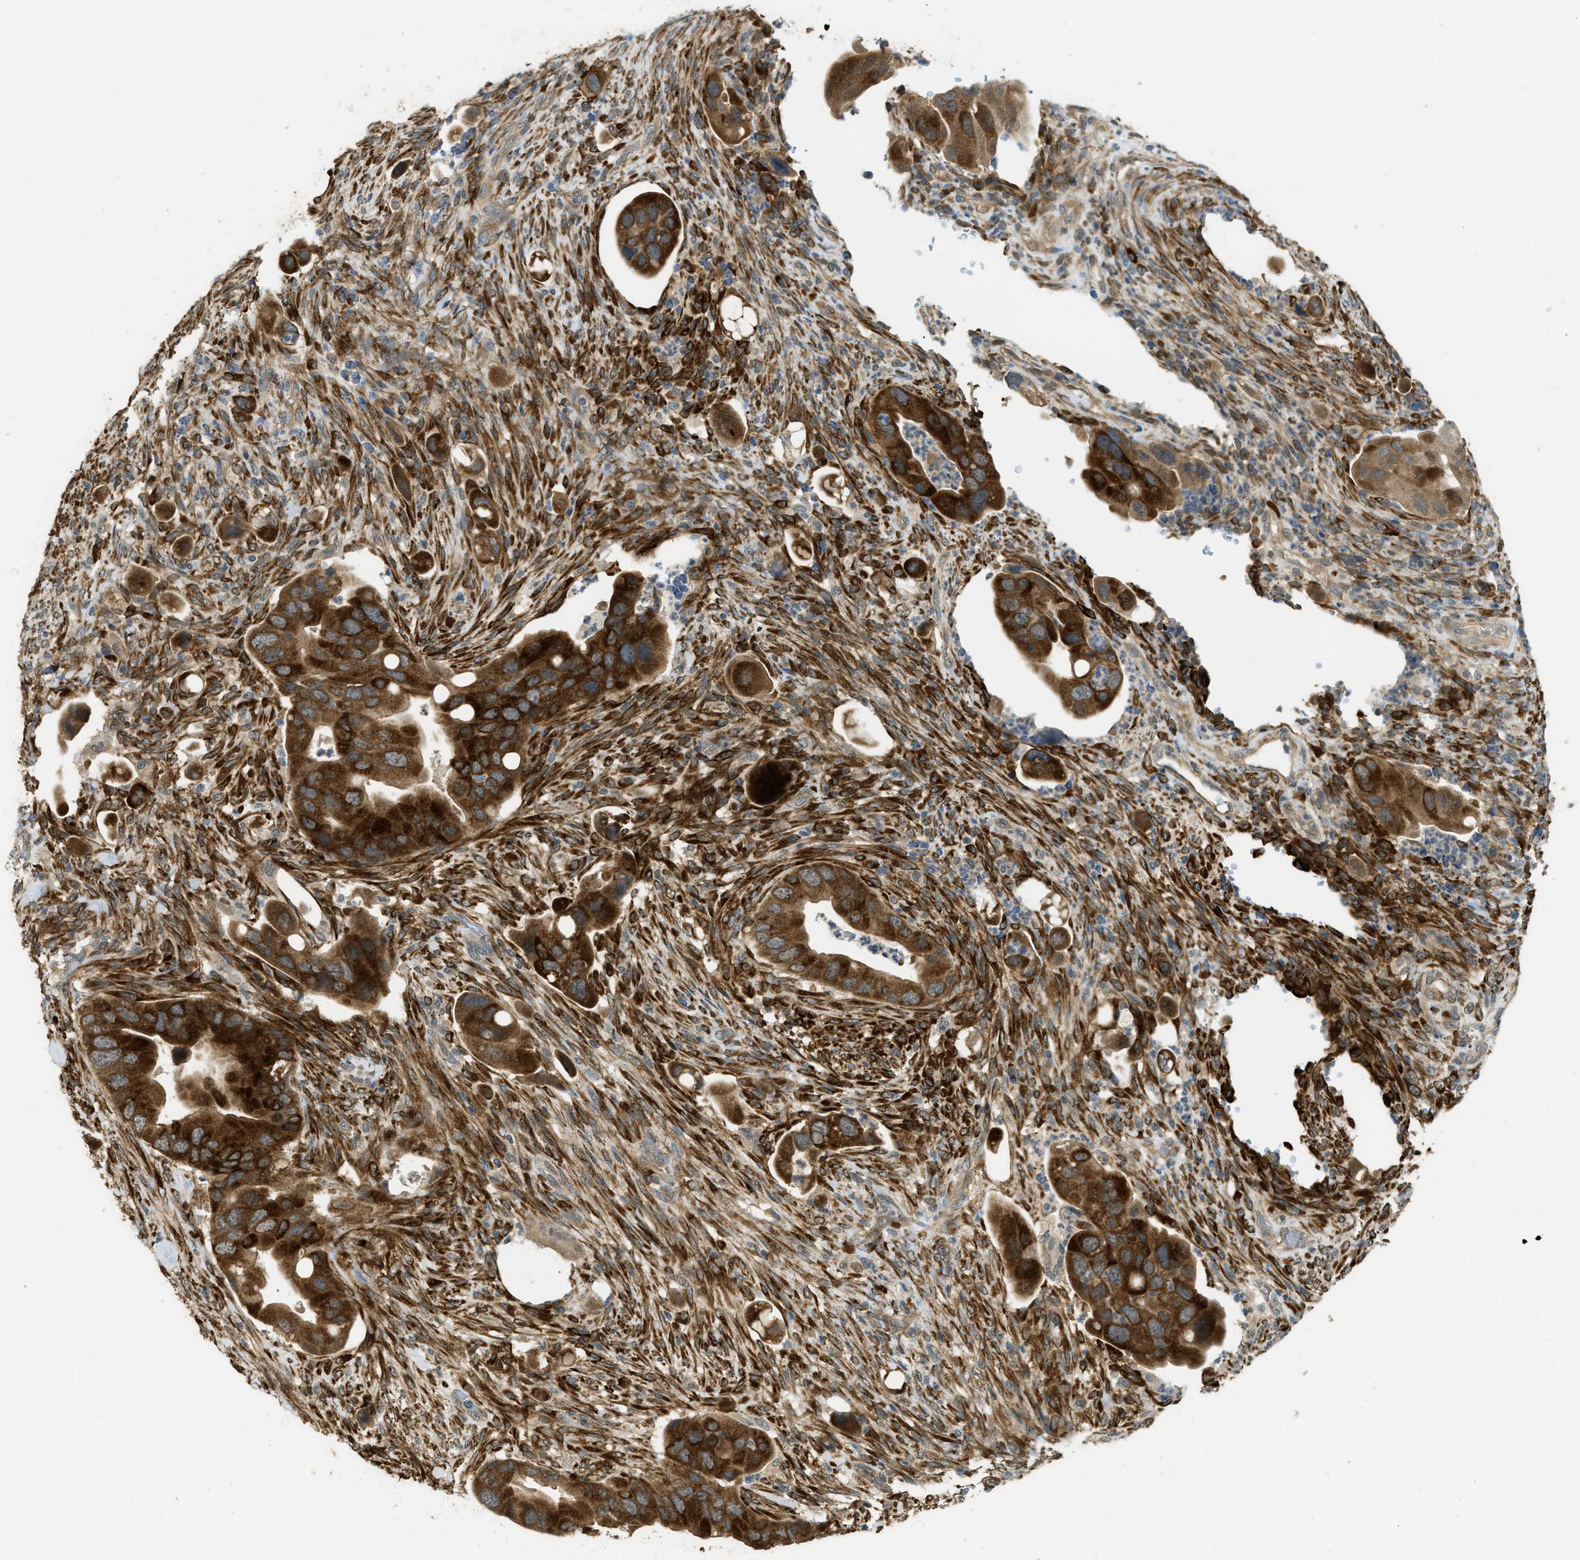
{"staining": {"intensity": "strong", "quantity": ">75%", "location": "cytoplasmic/membranous"}, "tissue": "colorectal cancer", "cell_type": "Tumor cells", "image_type": "cancer", "snomed": [{"axis": "morphology", "description": "Adenocarcinoma, NOS"}, {"axis": "topography", "description": "Rectum"}], "caption": "A high-resolution image shows IHC staining of colorectal adenocarcinoma, which displays strong cytoplasmic/membranous positivity in about >75% of tumor cells.", "gene": "IGF2BP2", "patient": {"sex": "female", "age": 57}}